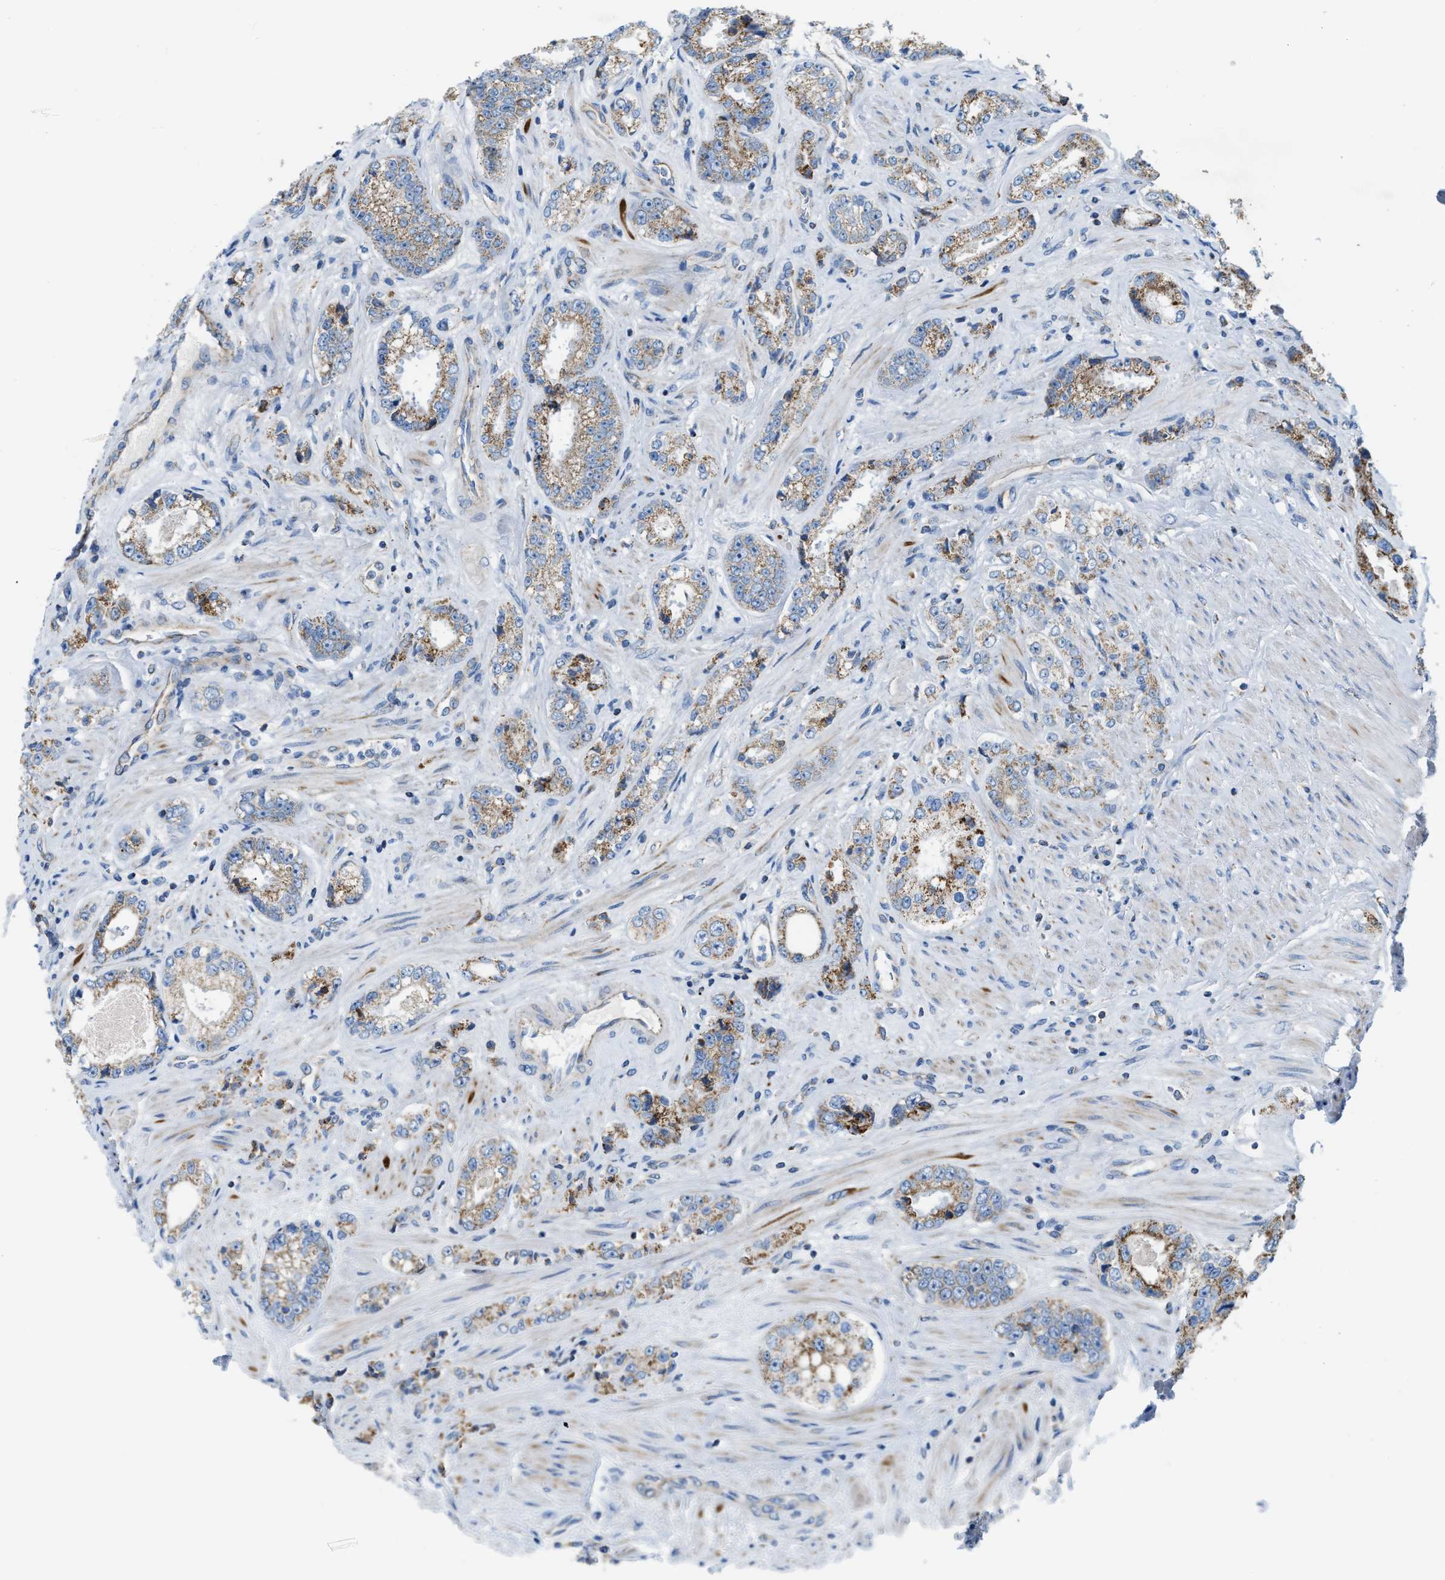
{"staining": {"intensity": "moderate", "quantity": ">75%", "location": "cytoplasmic/membranous"}, "tissue": "prostate cancer", "cell_type": "Tumor cells", "image_type": "cancer", "snomed": [{"axis": "morphology", "description": "Adenocarcinoma, High grade"}, {"axis": "topography", "description": "Prostate"}], "caption": "Protein staining reveals moderate cytoplasmic/membranous expression in approximately >75% of tumor cells in prostate cancer (adenocarcinoma (high-grade)). The staining was performed using DAB (3,3'-diaminobenzidine), with brown indicating positive protein expression. Nuclei are stained blue with hematoxylin.", "gene": "JADE1", "patient": {"sex": "male", "age": 61}}